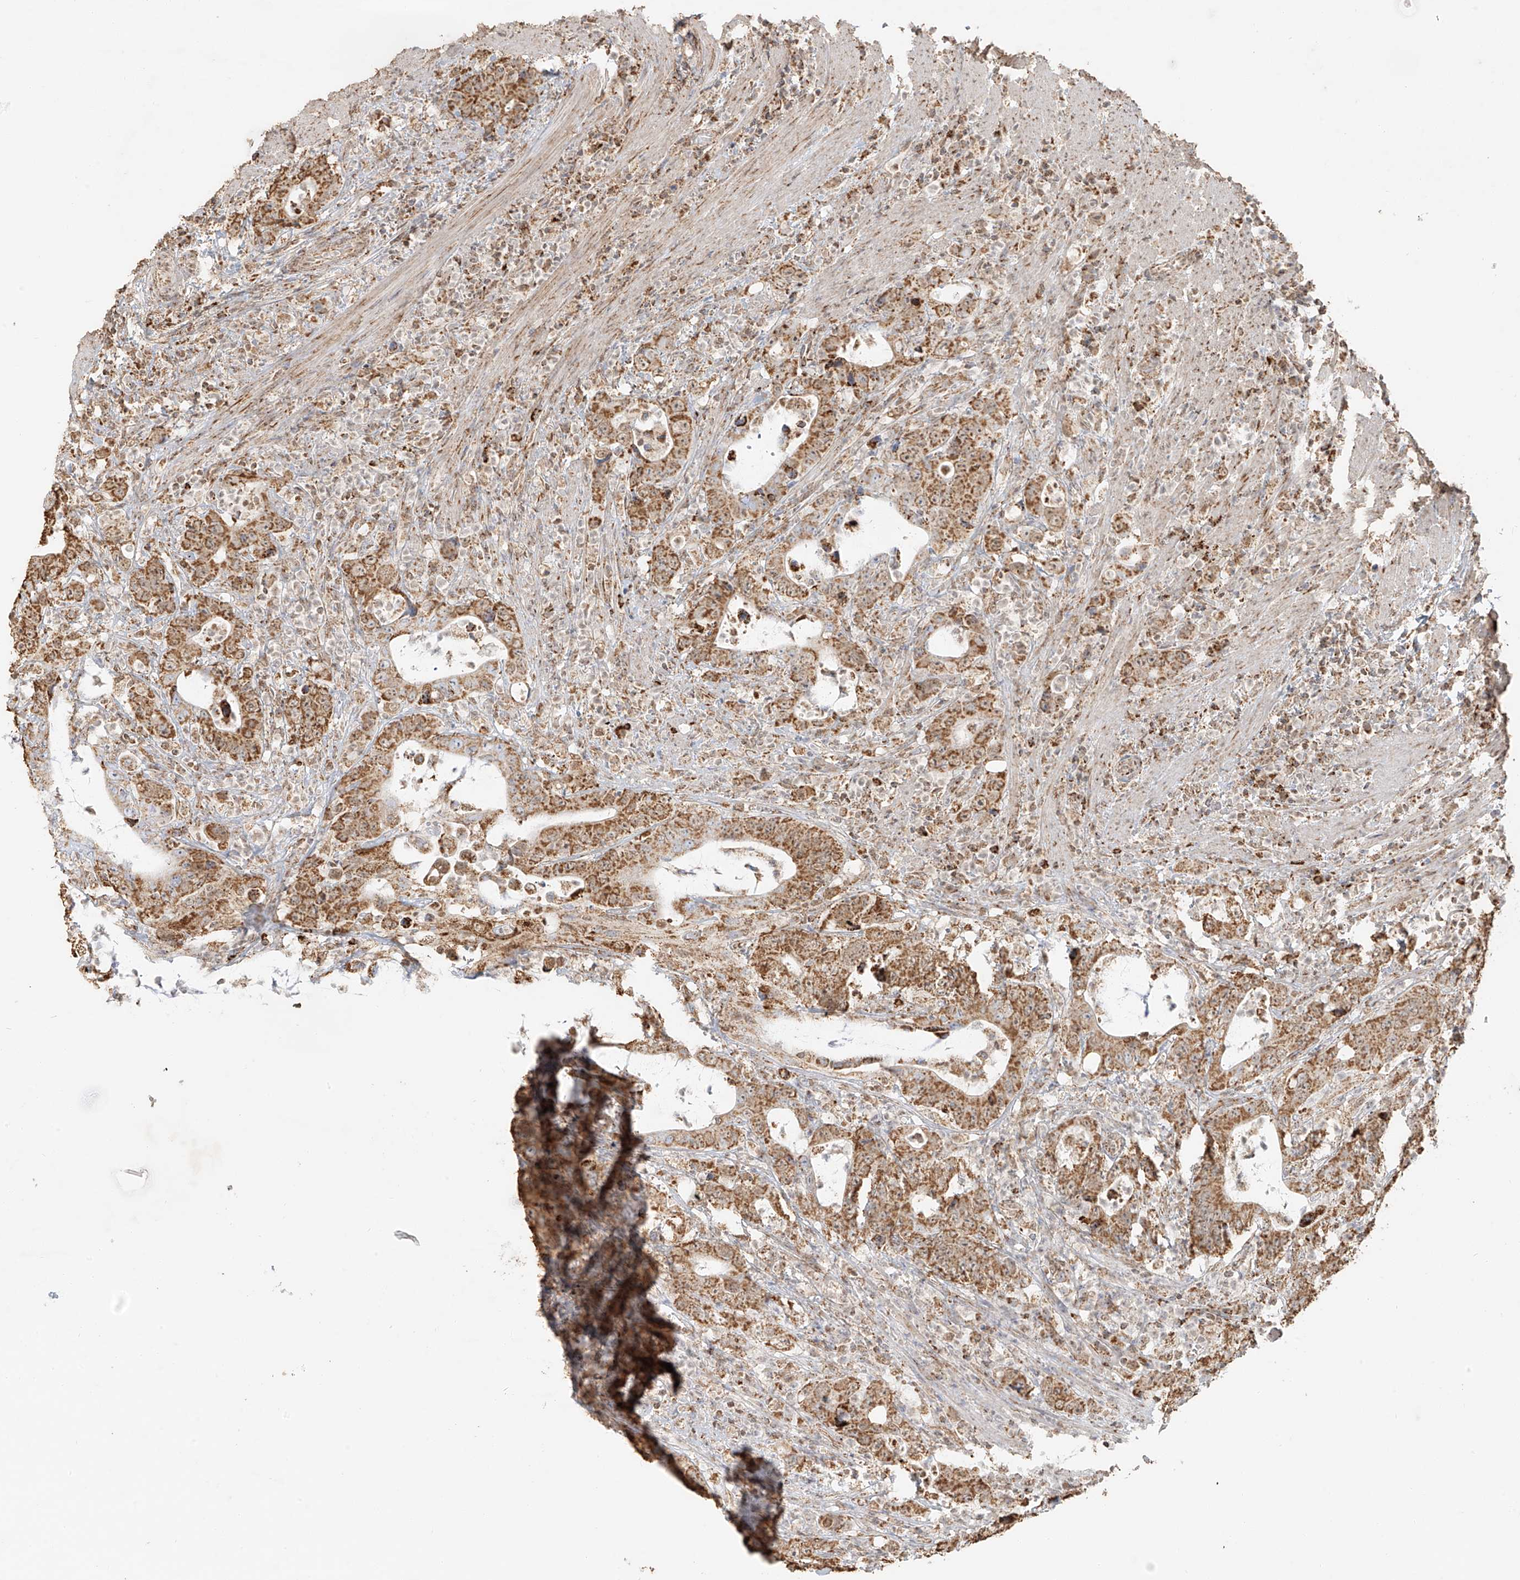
{"staining": {"intensity": "moderate", "quantity": ">75%", "location": "cytoplasmic/membranous"}, "tissue": "colorectal cancer", "cell_type": "Tumor cells", "image_type": "cancer", "snomed": [{"axis": "morphology", "description": "Adenocarcinoma, NOS"}, {"axis": "topography", "description": "Colon"}], "caption": "Immunohistochemical staining of human adenocarcinoma (colorectal) demonstrates medium levels of moderate cytoplasmic/membranous protein staining in about >75% of tumor cells. (IHC, brightfield microscopy, high magnification).", "gene": "MIPEP", "patient": {"sex": "female", "age": 75}}